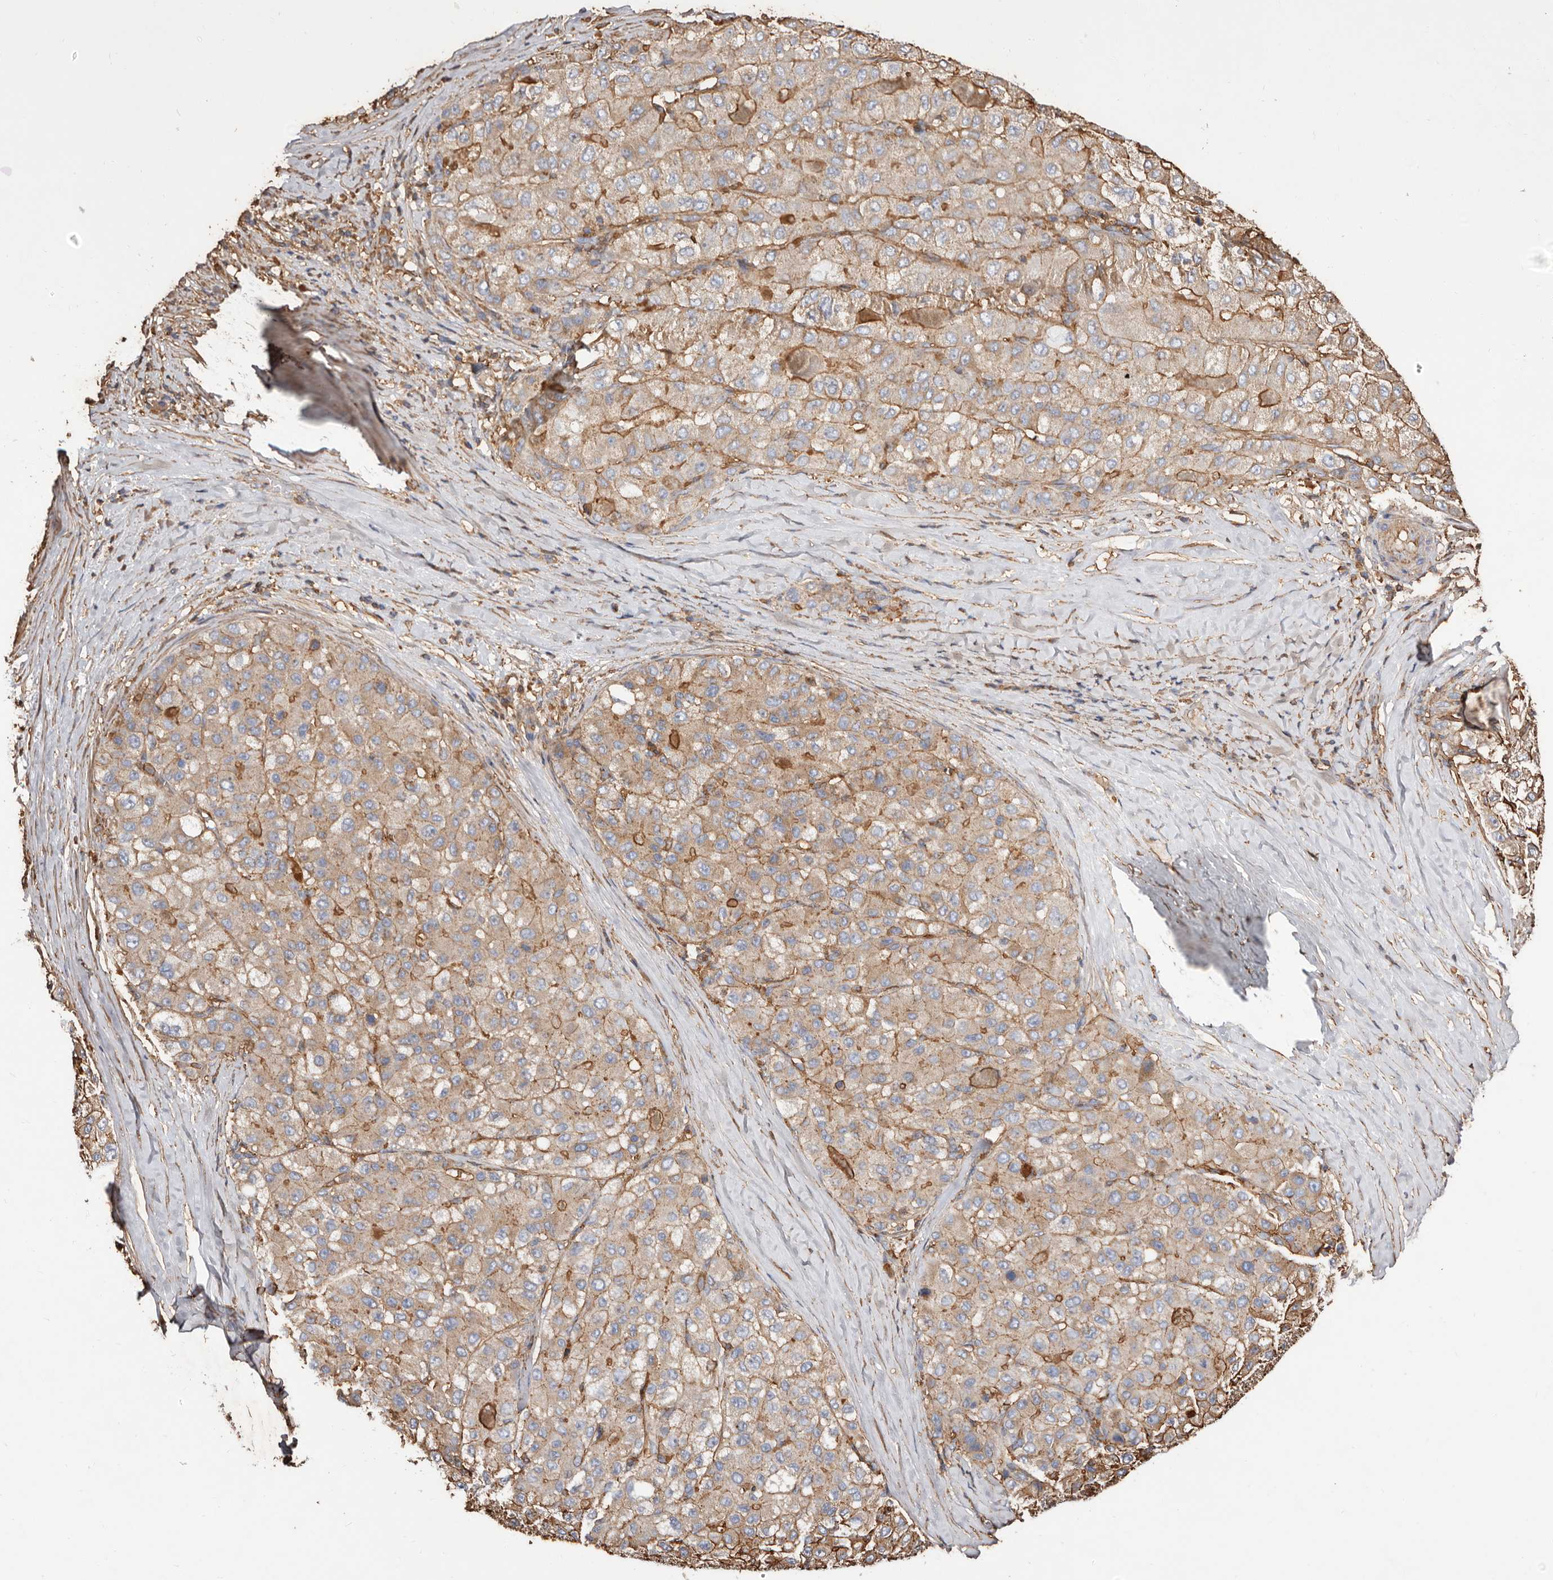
{"staining": {"intensity": "moderate", "quantity": ">75%", "location": "cytoplasmic/membranous"}, "tissue": "liver cancer", "cell_type": "Tumor cells", "image_type": "cancer", "snomed": [{"axis": "morphology", "description": "Carcinoma, Hepatocellular, NOS"}, {"axis": "topography", "description": "Liver"}], "caption": "Protein expression analysis of liver cancer shows moderate cytoplasmic/membranous positivity in about >75% of tumor cells.", "gene": "COQ8B", "patient": {"sex": "male", "age": 80}}